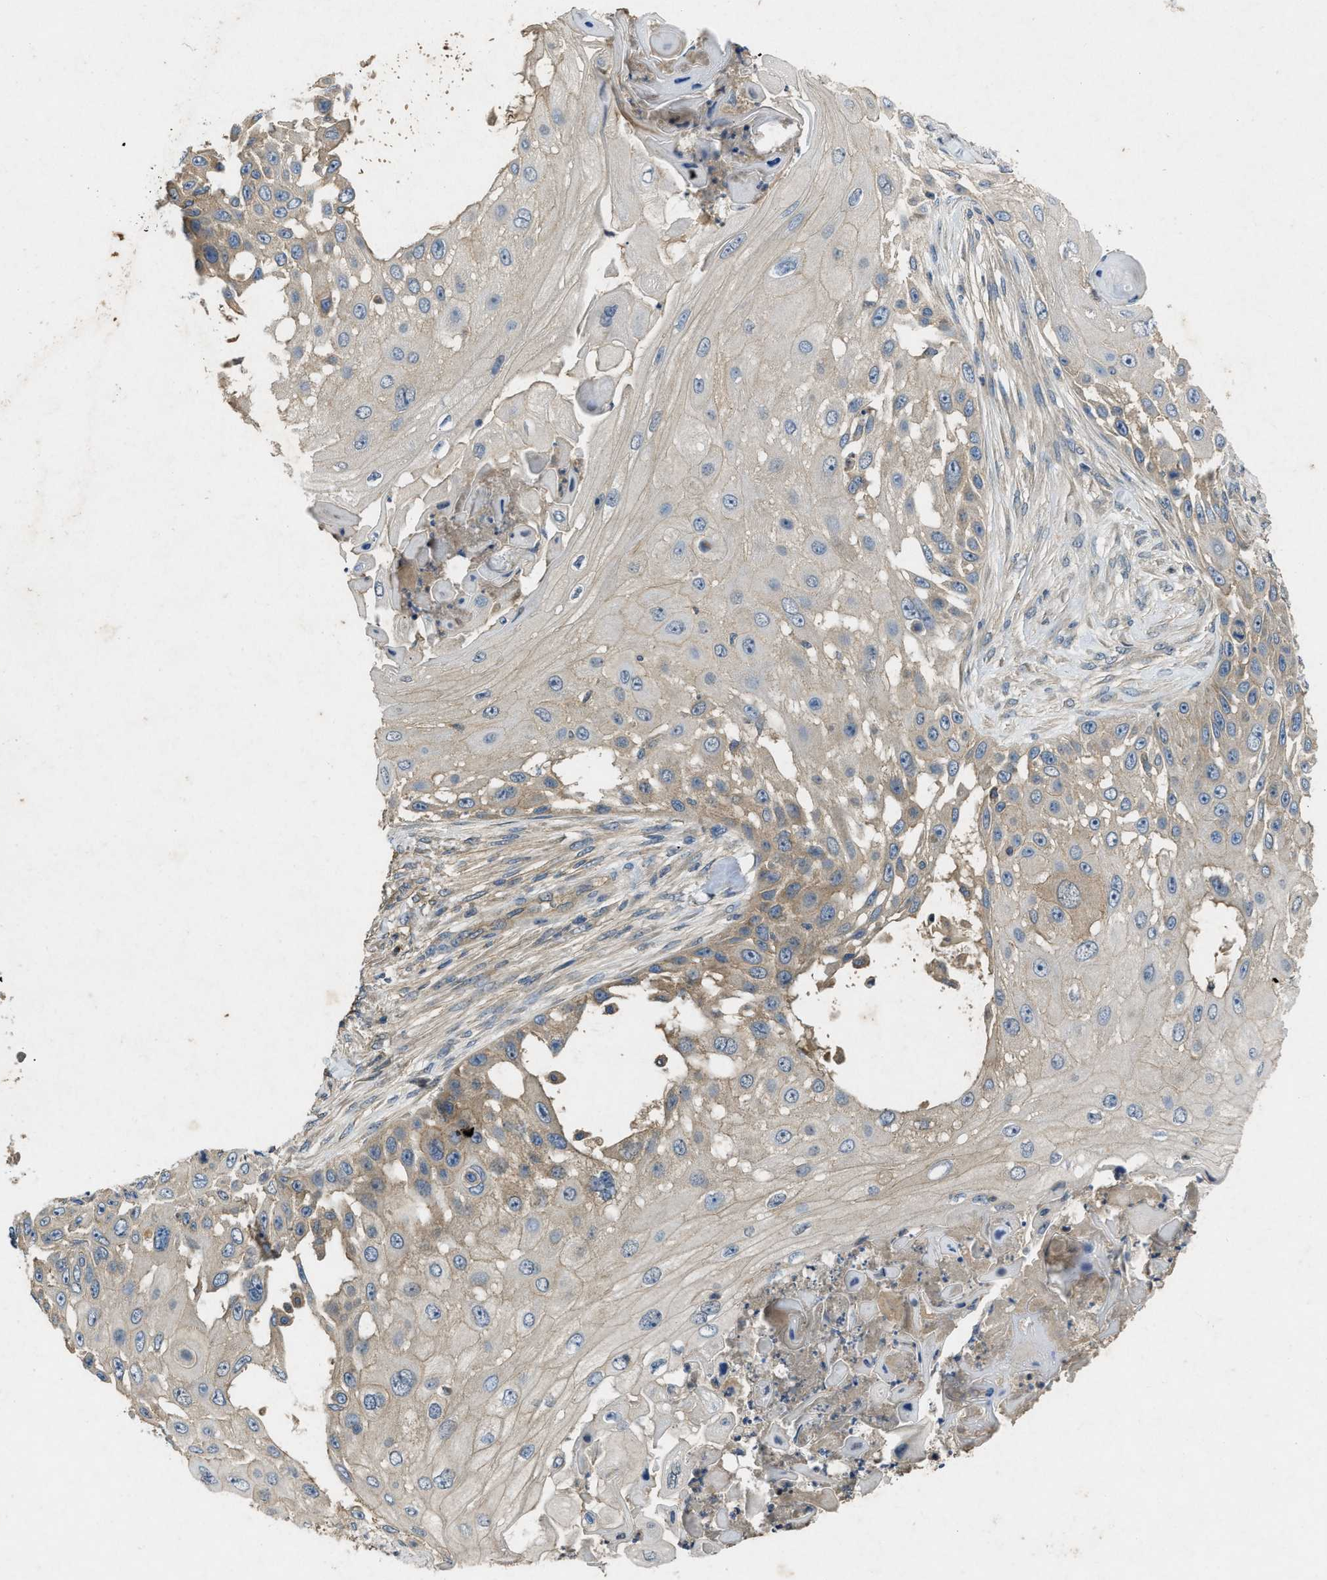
{"staining": {"intensity": "weak", "quantity": "25%-75%", "location": "cytoplasmic/membranous"}, "tissue": "skin cancer", "cell_type": "Tumor cells", "image_type": "cancer", "snomed": [{"axis": "morphology", "description": "Squamous cell carcinoma, NOS"}, {"axis": "topography", "description": "Skin"}], "caption": "Protein staining displays weak cytoplasmic/membranous positivity in about 25%-75% of tumor cells in skin cancer (squamous cell carcinoma).", "gene": "PPP3CA", "patient": {"sex": "female", "age": 44}}